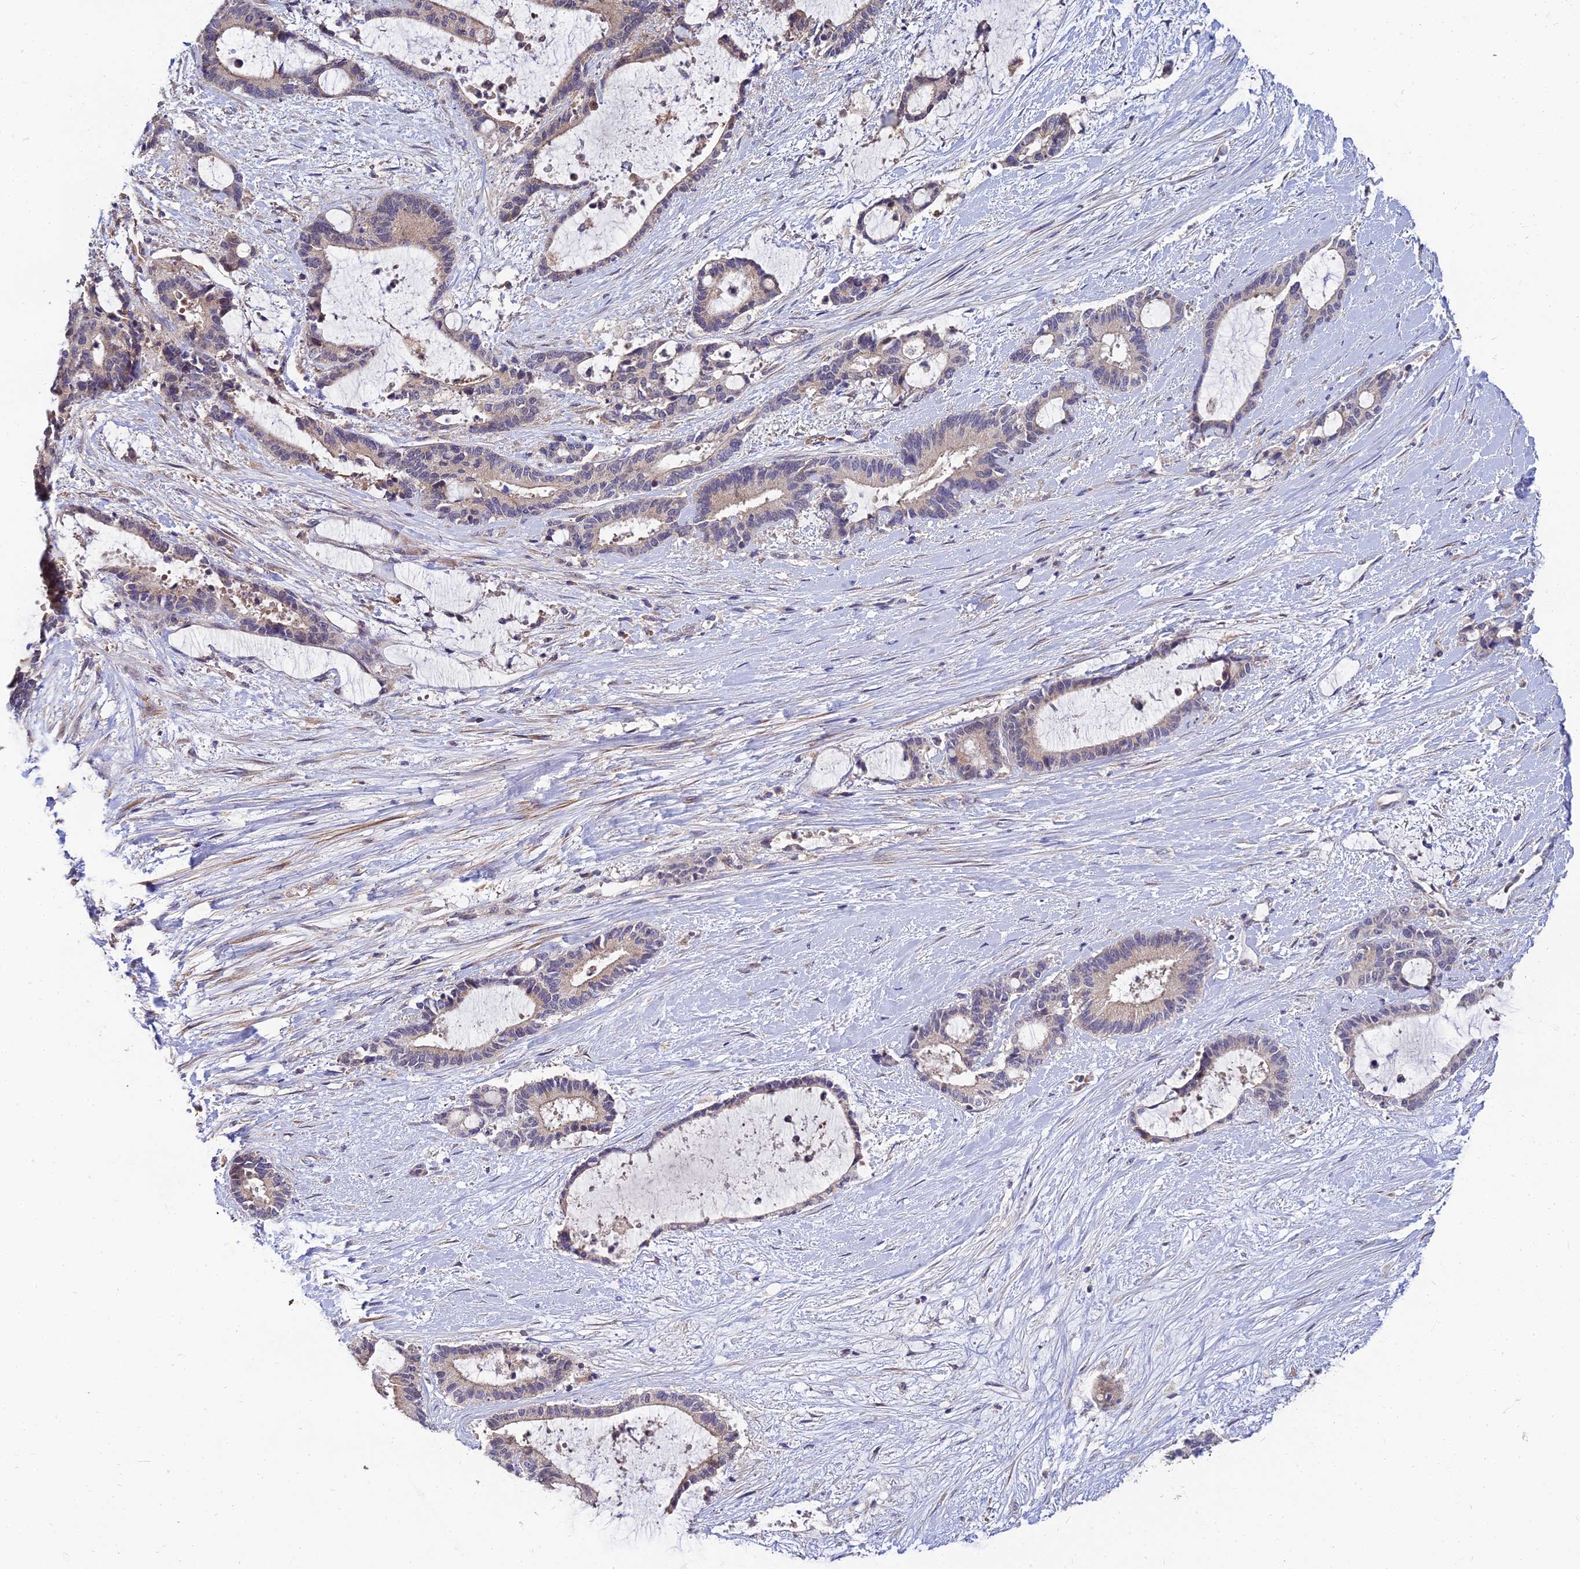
{"staining": {"intensity": "weak", "quantity": "<25%", "location": "cytoplasmic/membranous"}, "tissue": "liver cancer", "cell_type": "Tumor cells", "image_type": "cancer", "snomed": [{"axis": "morphology", "description": "Normal tissue, NOS"}, {"axis": "morphology", "description": "Cholangiocarcinoma"}, {"axis": "topography", "description": "Liver"}, {"axis": "topography", "description": "Peripheral nerve tissue"}], "caption": "IHC histopathology image of human liver cancer (cholangiocarcinoma) stained for a protein (brown), which reveals no expression in tumor cells.", "gene": "NPY", "patient": {"sex": "female", "age": 73}}